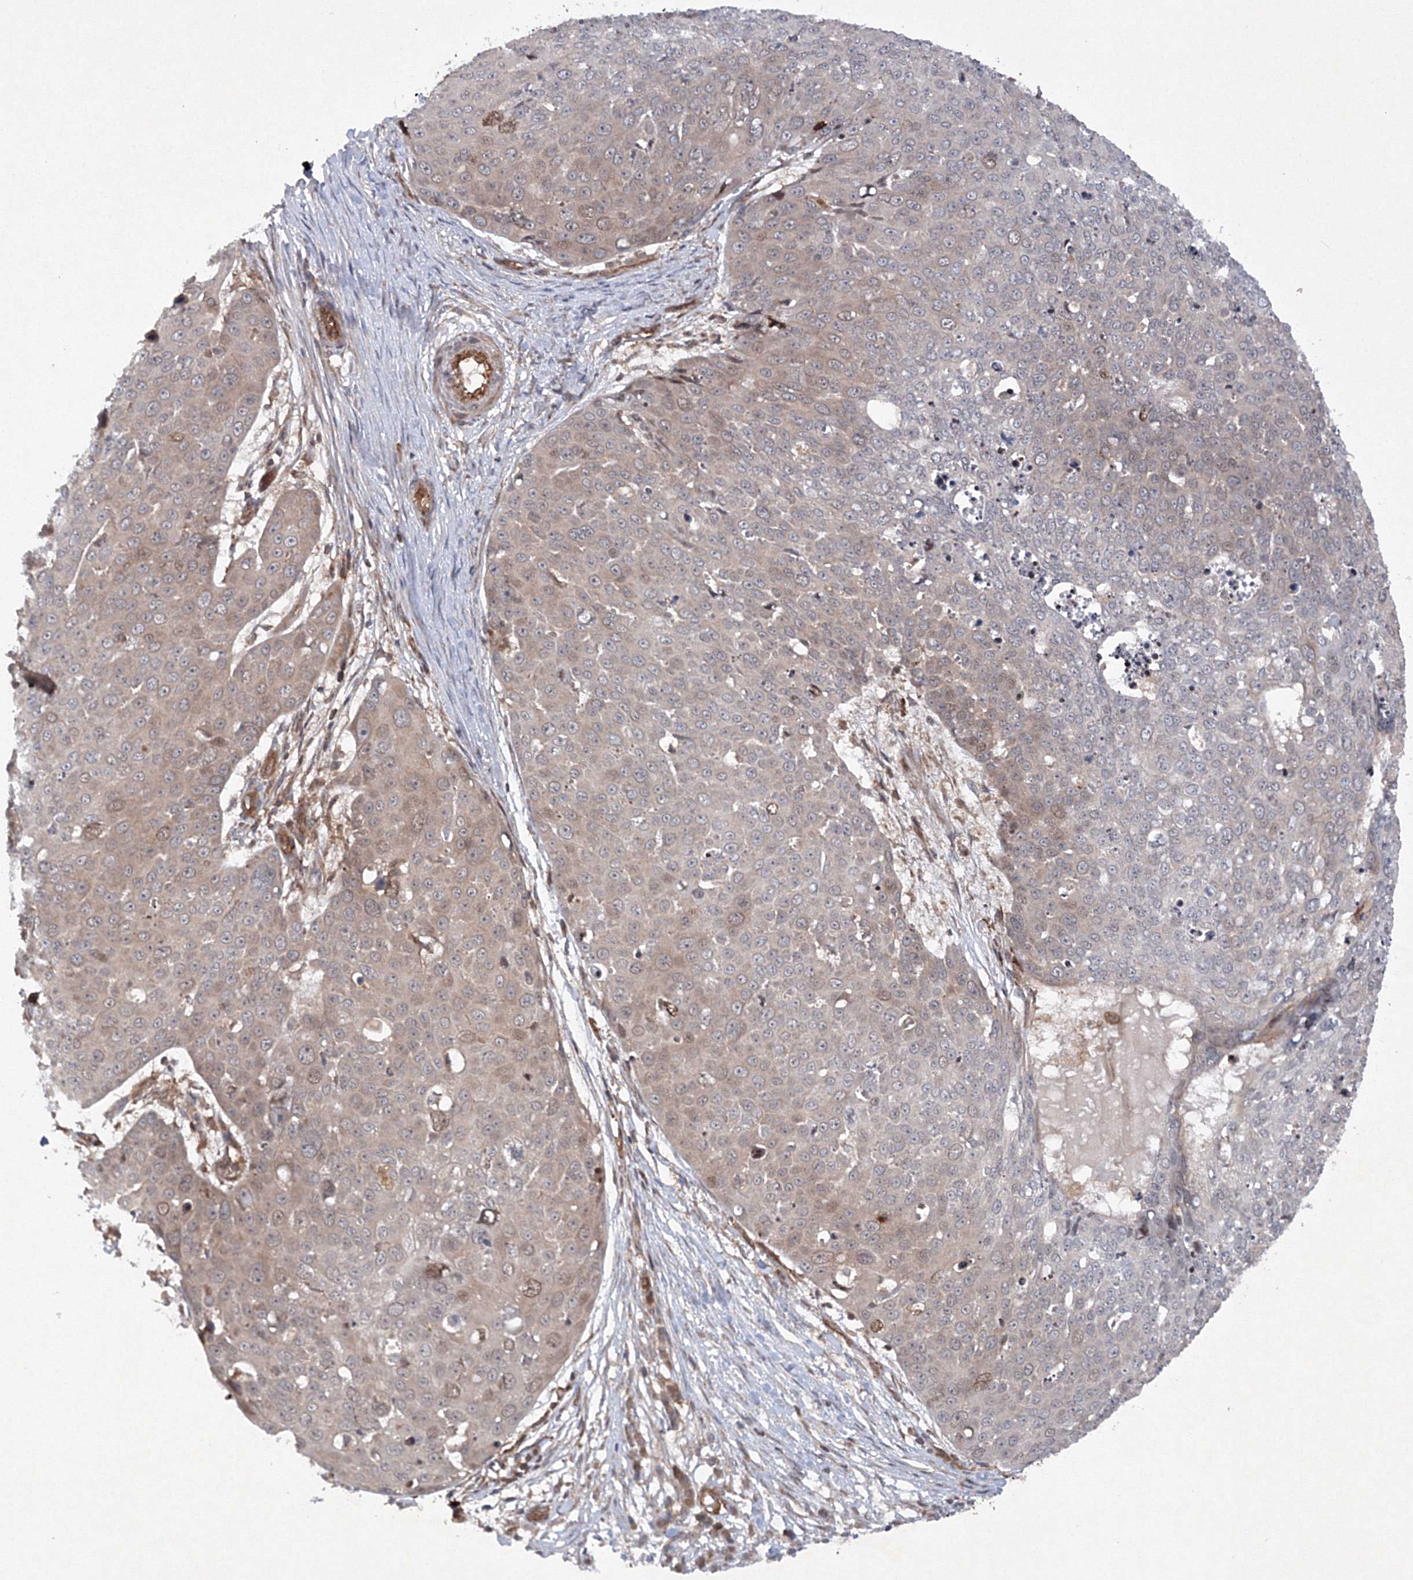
{"staining": {"intensity": "weak", "quantity": "<25%", "location": "cytoplasmic/membranous"}, "tissue": "skin cancer", "cell_type": "Tumor cells", "image_type": "cancer", "snomed": [{"axis": "morphology", "description": "Squamous cell carcinoma, NOS"}, {"axis": "topography", "description": "Skin"}], "caption": "Immunohistochemical staining of skin cancer (squamous cell carcinoma) exhibits no significant positivity in tumor cells. (Immunohistochemistry (ihc), brightfield microscopy, high magnification).", "gene": "DCTD", "patient": {"sex": "male", "age": 71}}